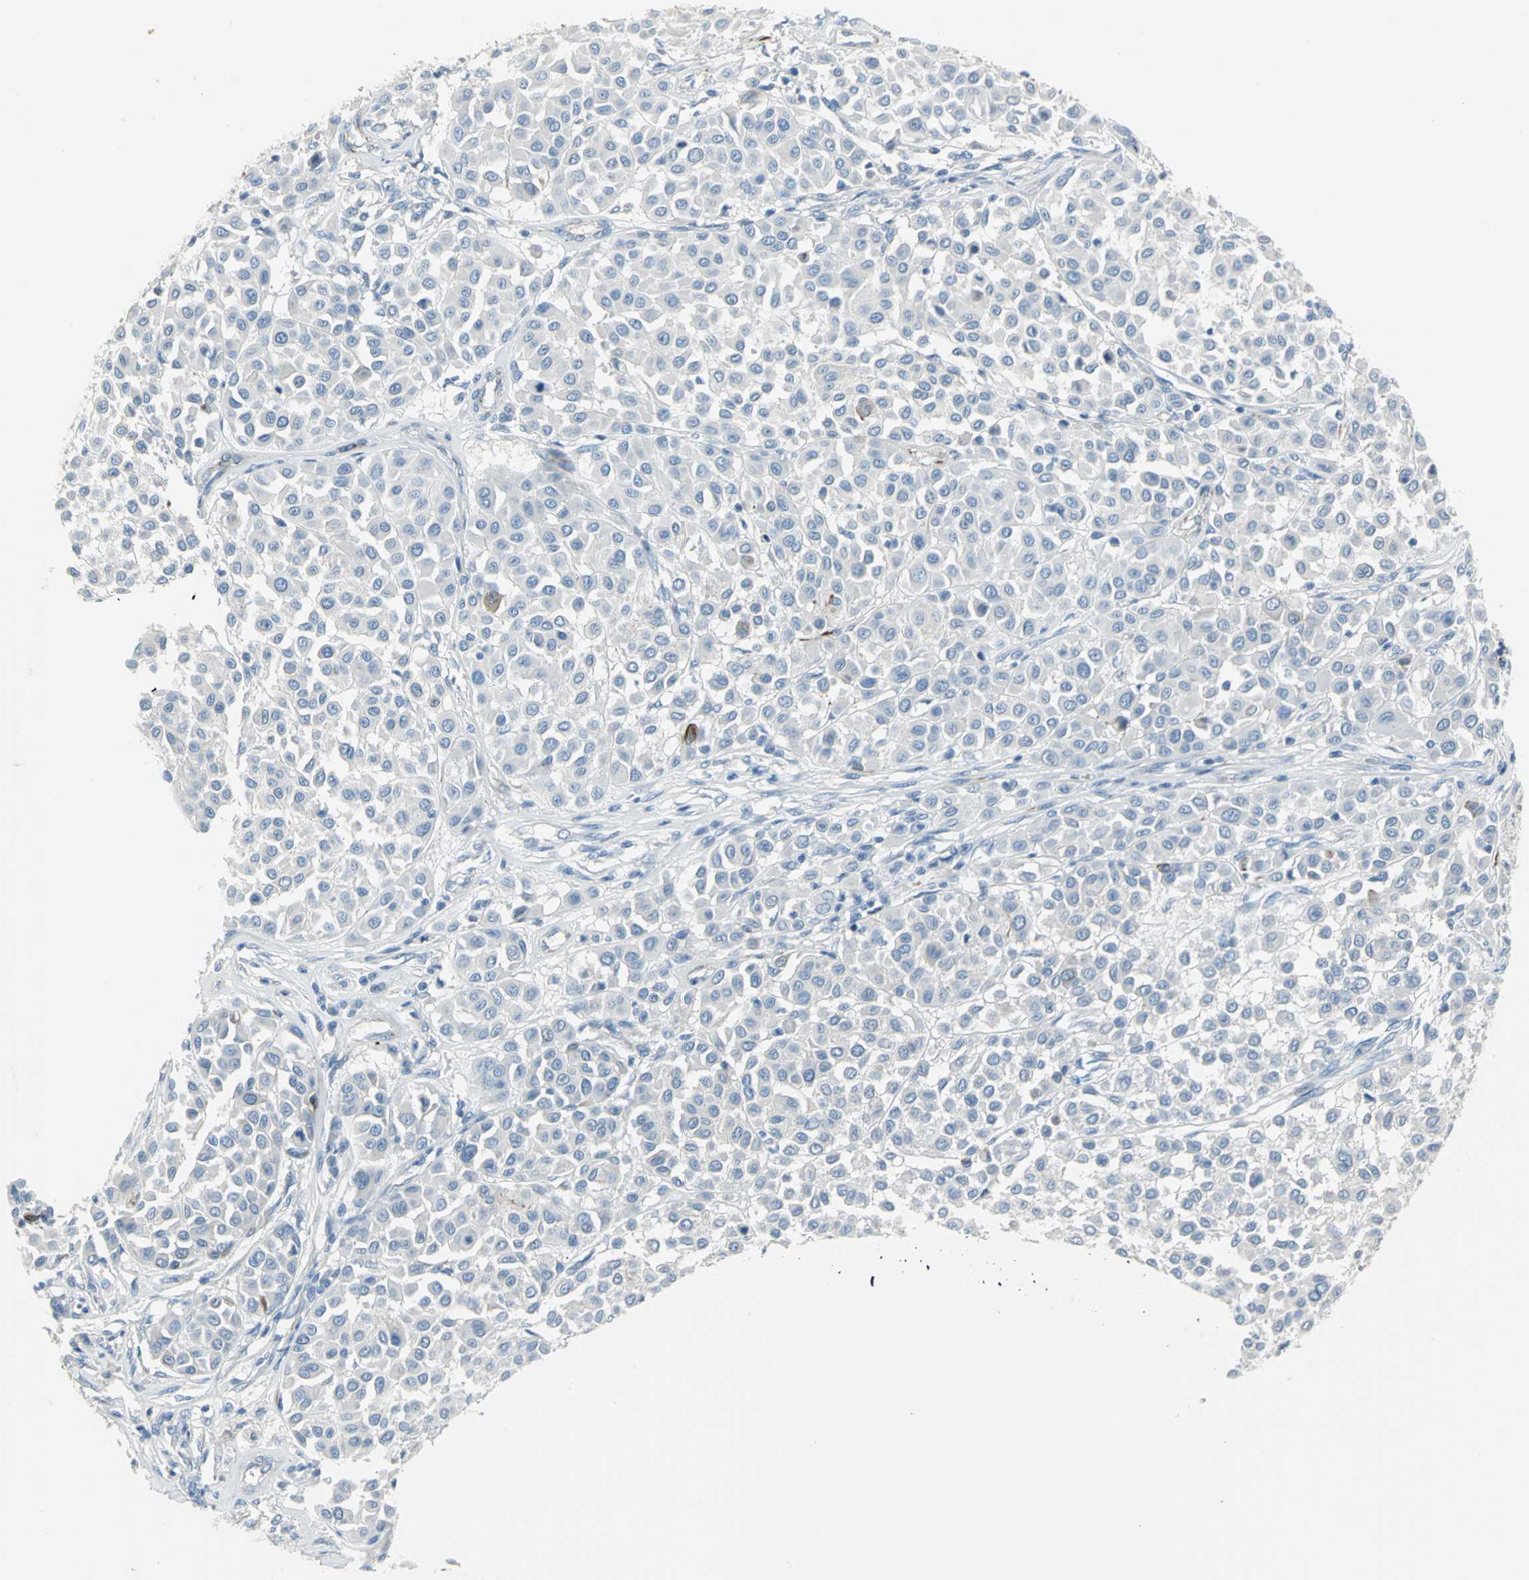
{"staining": {"intensity": "negative", "quantity": "none", "location": "none"}, "tissue": "melanoma", "cell_type": "Tumor cells", "image_type": "cancer", "snomed": [{"axis": "morphology", "description": "Malignant melanoma, Metastatic site"}, {"axis": "topography", "description": "Soft tissue"}], "caption": "Human melanoma stained for a protein using IHC shows no staining in tumor cells.", "gene": "ALOX15", "patient": {"sex": "male", "age": 41}}